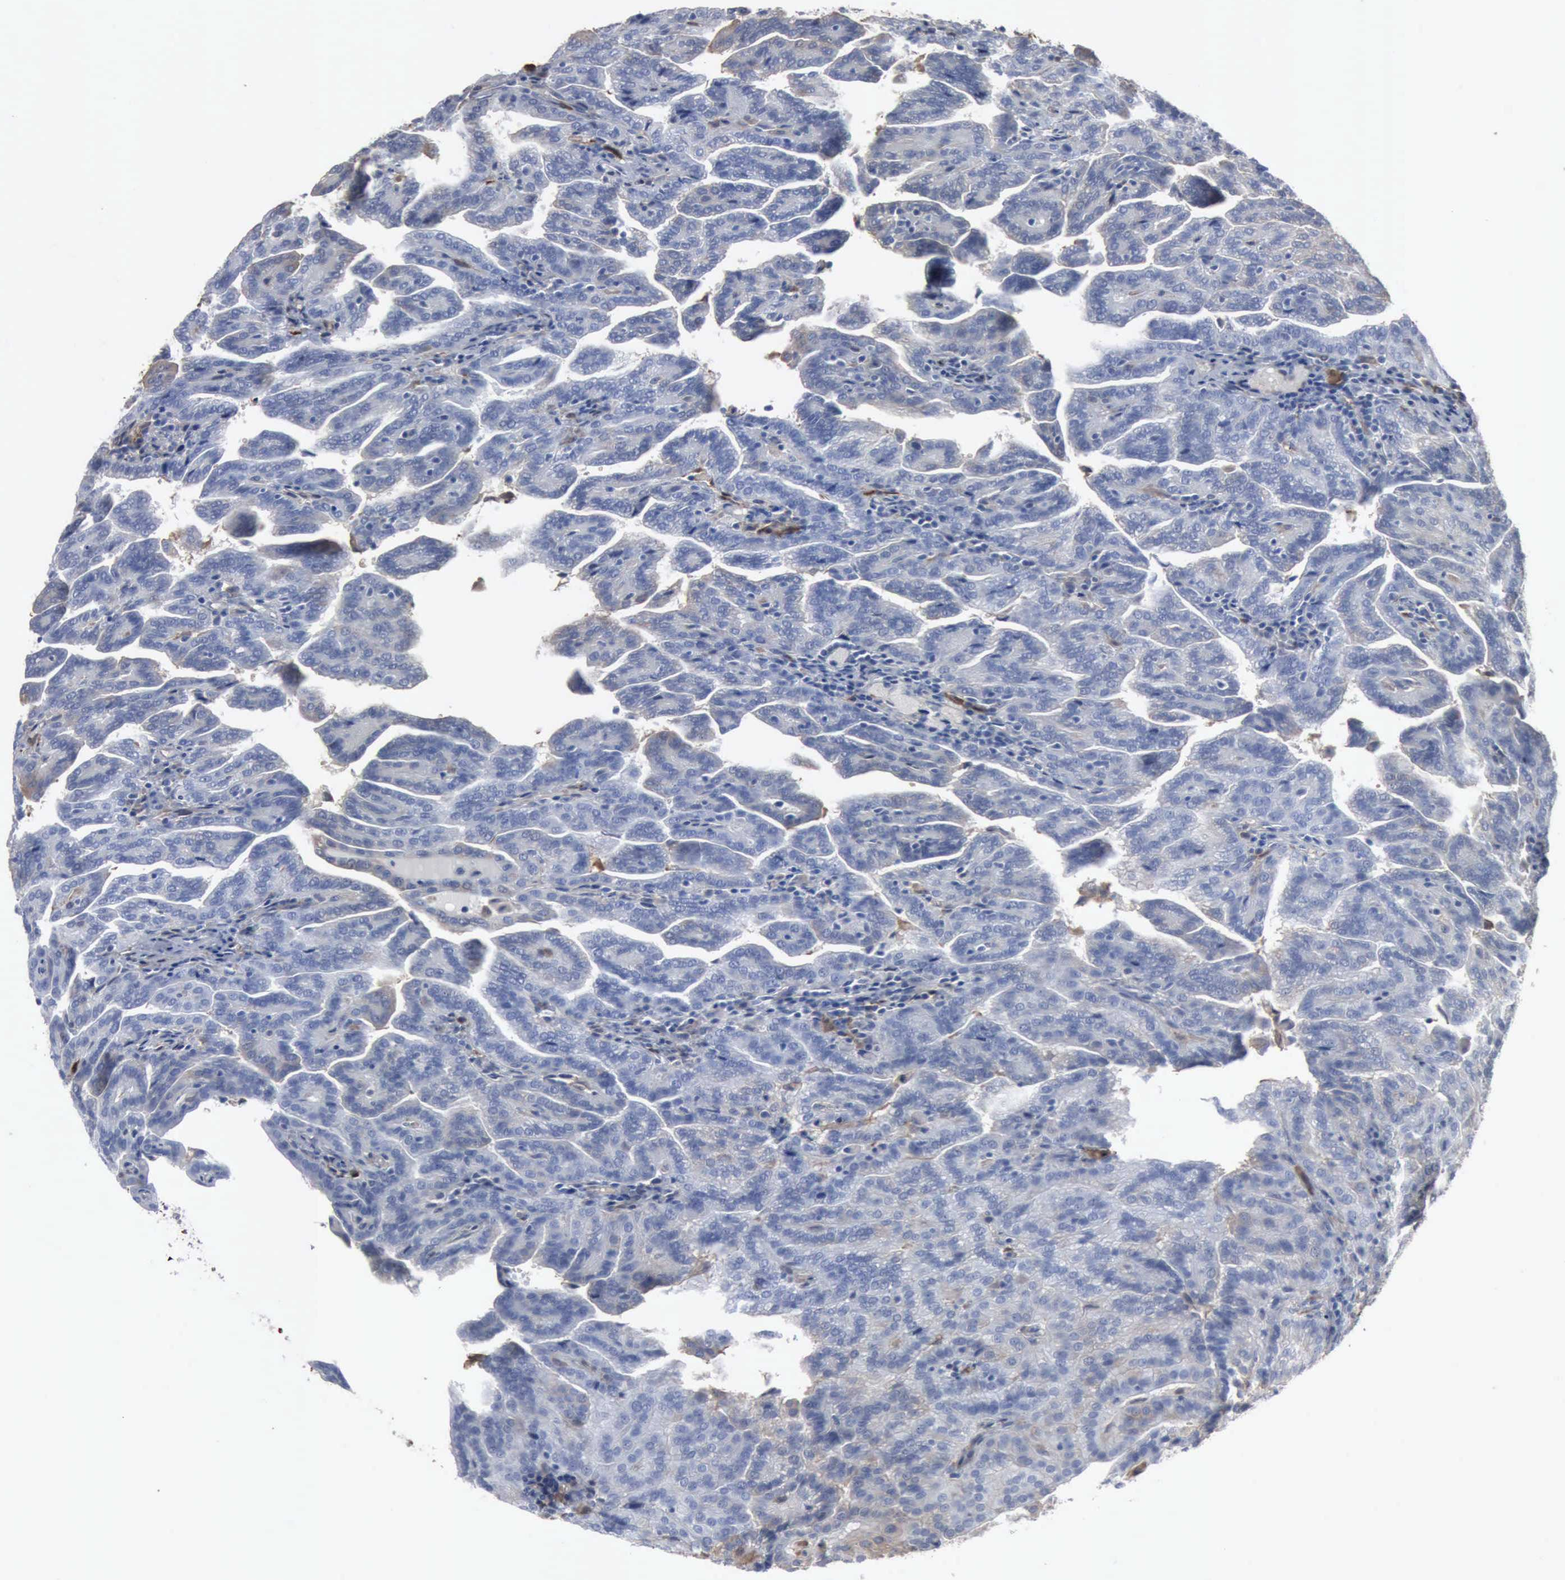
{"staining": {"intensity": "negative", "quantity": "none", "location": "none"}, "tissue": "renal cancer", "cell_type": "Tumor cells", "image_type": "cancer", "snomed": [{"axis": "morphology", "description": "Adenocarcinoma, NOS"}, {"axis": "topography", "description": "Kidney"}], "caption": "DAB immunohistochemical staining of renal cancer (adenocarcinoma) displays no significant expression in tumor cells.", "gene": "FSCN1", "patient": {"sex": "male", "age": 61}}